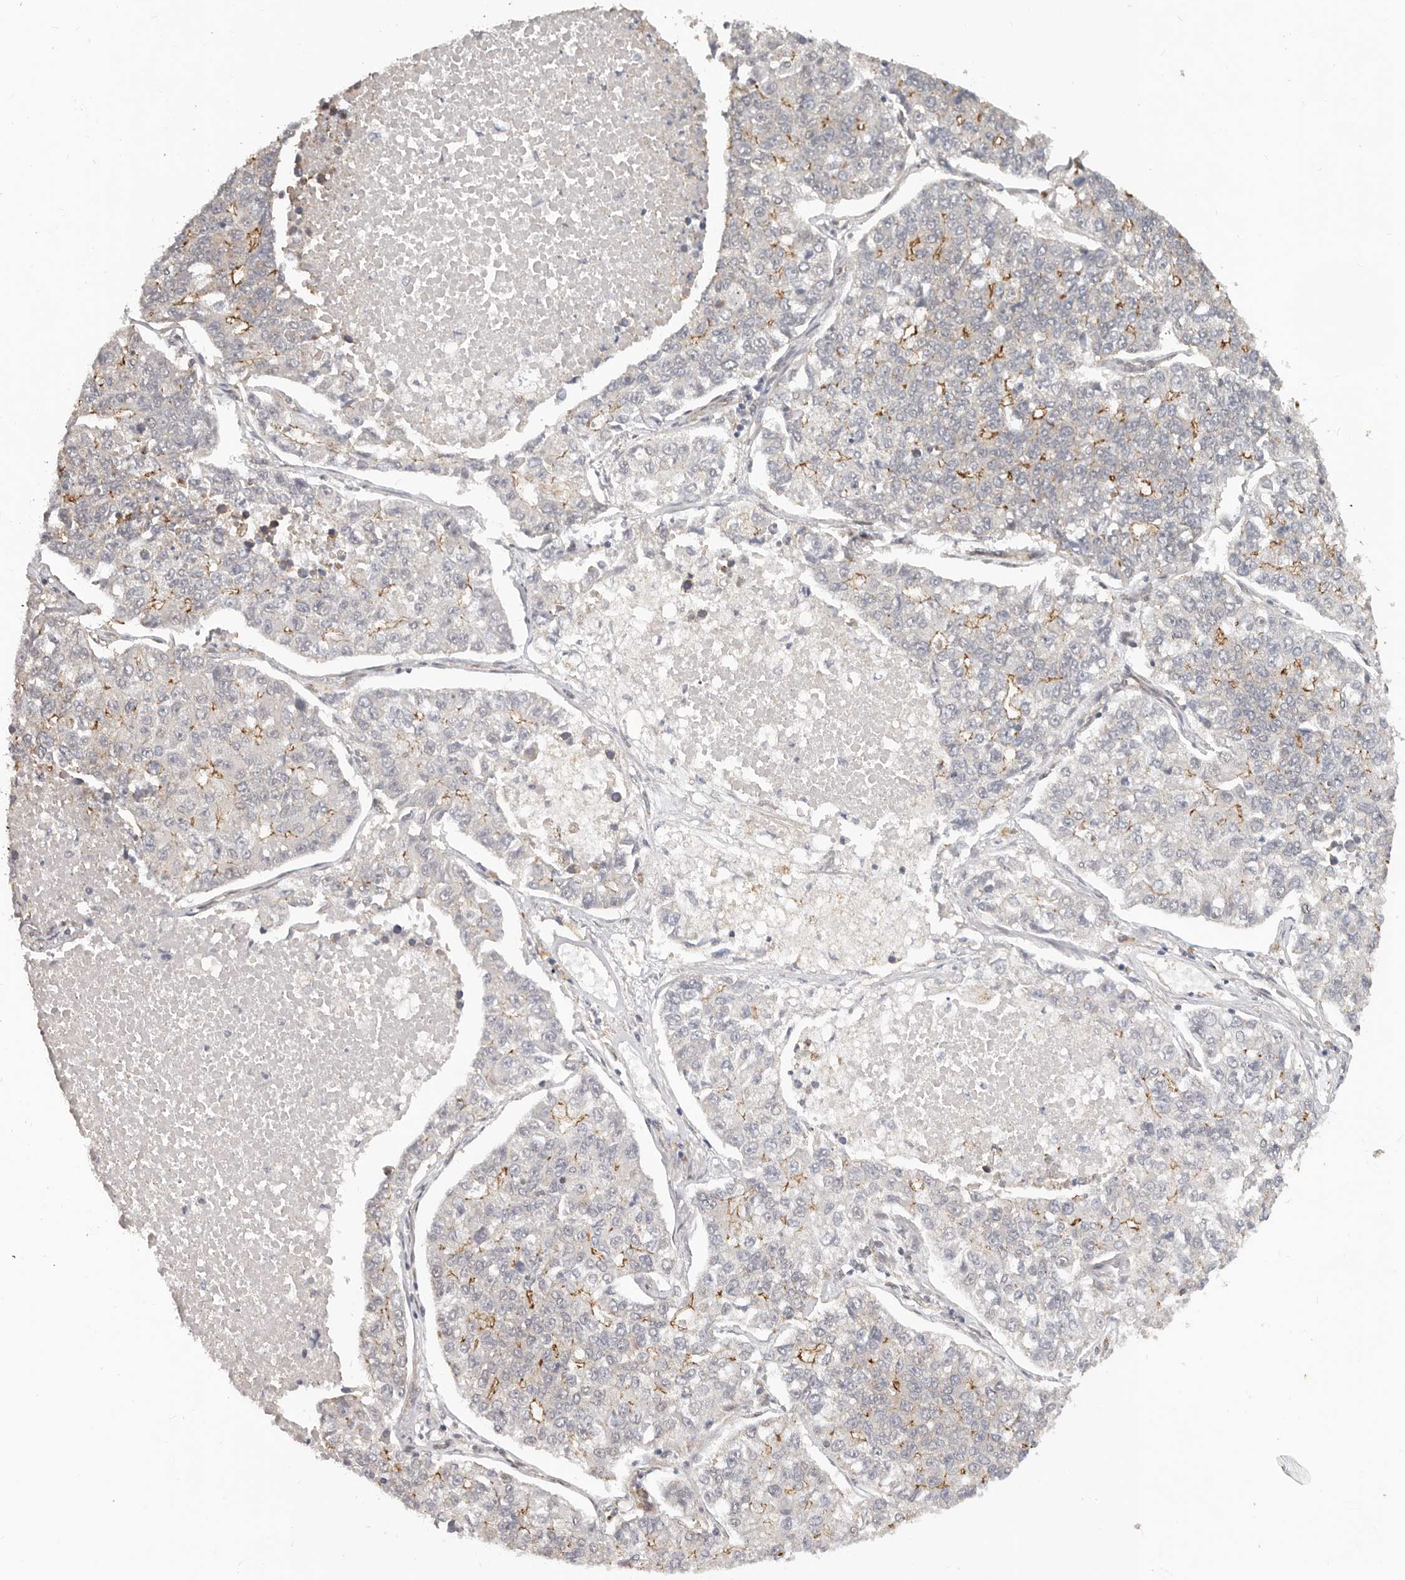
{"staining": {"intensity": "moderate", "quantity": "<25%", "location": "cytoplasmic/membranous"}, "tissue": "lung cancer", "cell_type": "Tumor cells", "image_type": "cancer", "snomed": [{"axis": "morphology", "description": "Adenocarcinoma, NOS"}, {"axis": "topography", "description": "Lung"}], "caption": "Brown immunohistochemical staining in lung cancer (adenocarcinoma) reveals moderate cytoplasmic/membranous staining in approximately <25% of tumor cells.", "gene": "USP49", "patient": {"sex": "male", "age": 49}}